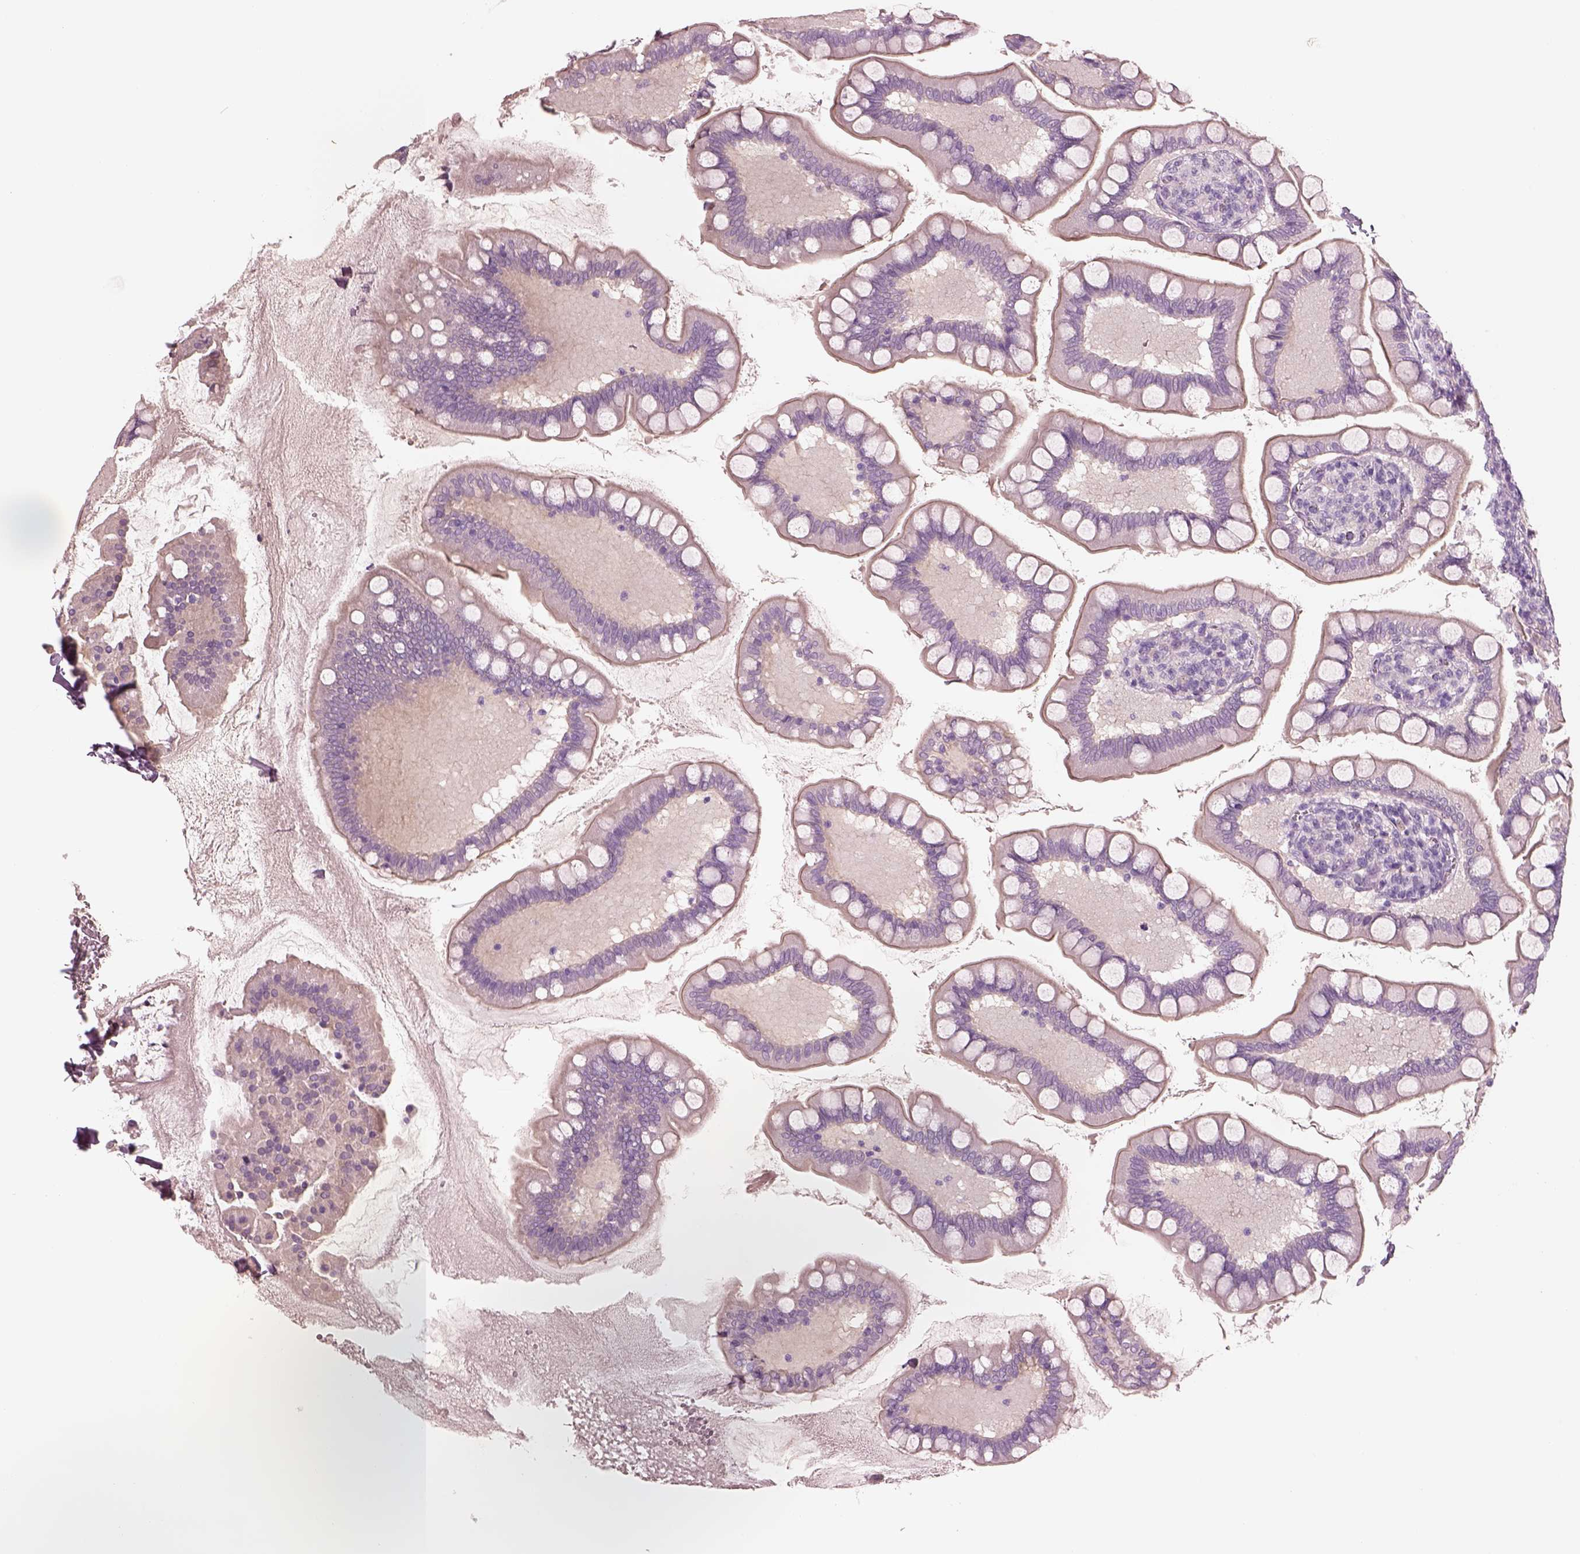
{"staining": {"intensity": "negative", "quantity": "none", "location": "none"}, "tissue": "small intestine", "cell_type": "Glandular cells", "image_type": "normal", "snomed": [{"axis": "morphology", "description": "Normal tissue, NOS"}, {"axis": "topography", "description": "Small intestine"}], "caption": "Protein analysis of benign small intestine reveals no significant staining in glandular cells.", "gene": "IGLL1", "patient": {"sex": "female", "age": 56}}